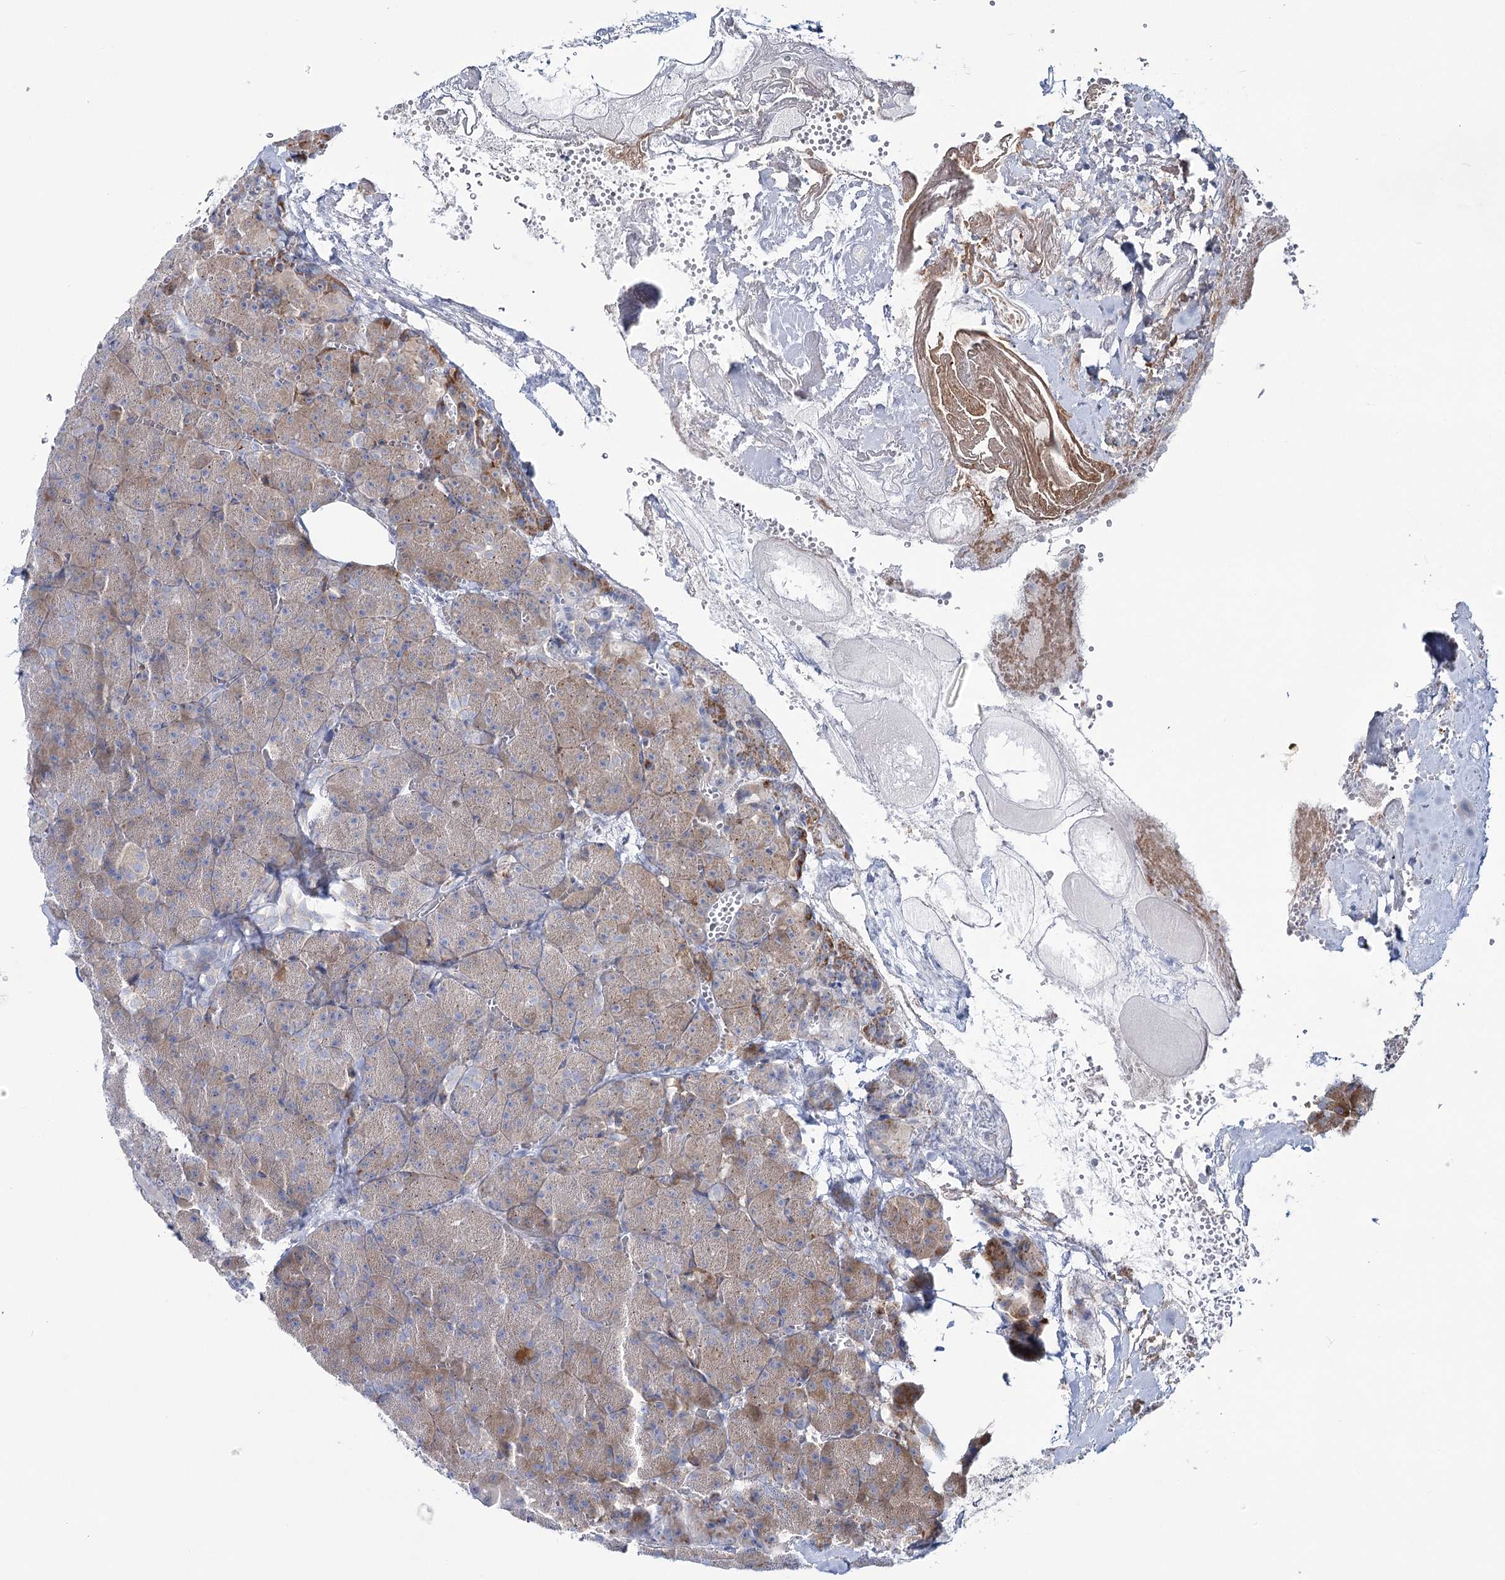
{"staining": {"intensity": "moderate", "quantity": ">75%", "location": "cytoplasmic/membranous"}, "tissue": "pancreas", "cell_type": "Exocrine glandular cells", "image_type": "normal", "snomed": [{"axis": "morphology", "description": "Normal tissue, NOS"}, {"axis": "morphology", "description": "Carcinoid, malignant, NOS"}, {"axis": "topography", "description": "Pancreas"}], "caption": "A photomicrograph of human pancreas stained for a protein shows moderate cytoplasmic/membranous brown staining in exocrine glandular cells. (DAB IHC with brightfield microscopy, high magnification).", "gene": "POGLUT1", "patient": {"sex": "female", "age": 35}}